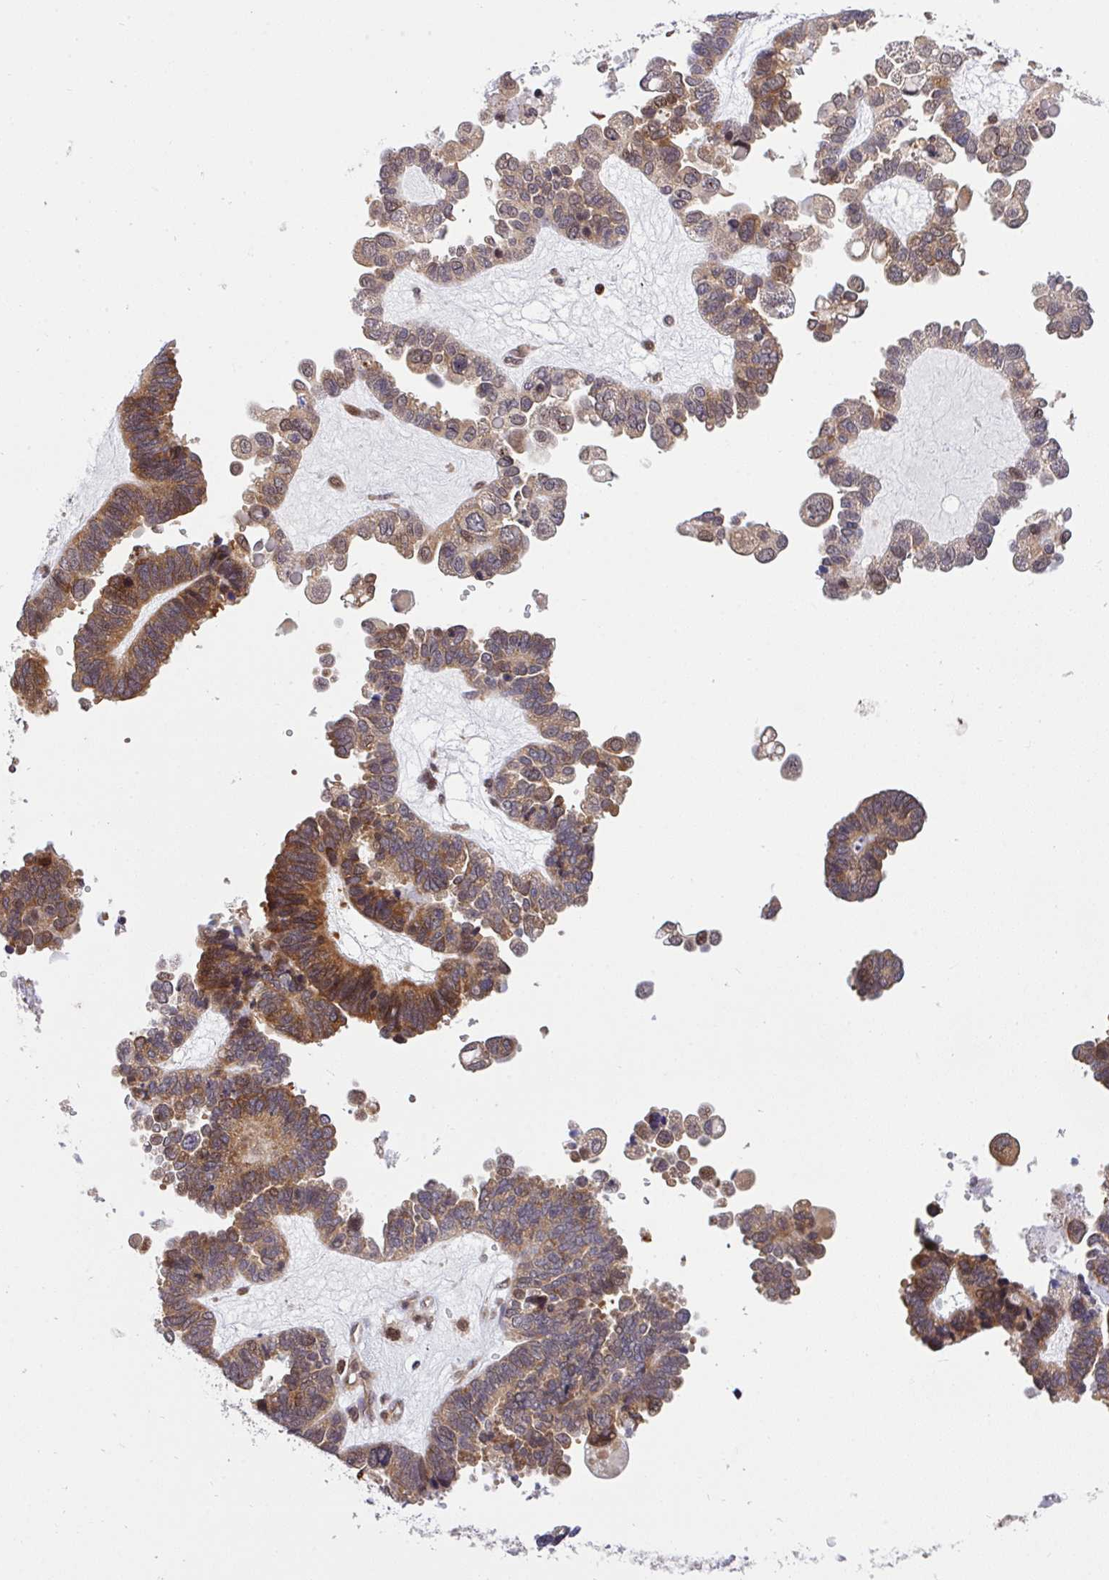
{"staining": {"intensity": "moderate", "quantity": ">75%", "location": "cytoplasmic/membranous"}, "tissue": "ovarian cancer", "cell_type": "Tumor cells", "image_type": "cancer", "snomed": [{"axis": "morphology", "description": "Cystadenocarcinoma, serous, NOS"}, {"axis": "topography", "description": "Ovary"}], "caption": "Protein expression analysis of ovarian cancer (serous cystadenocarcinoma) shows moderate cytoplasmic/membranous positivity in about >75% of tumor cells.", "gene": "ERI1", "patient": {"sex": "female", "age": 51}}